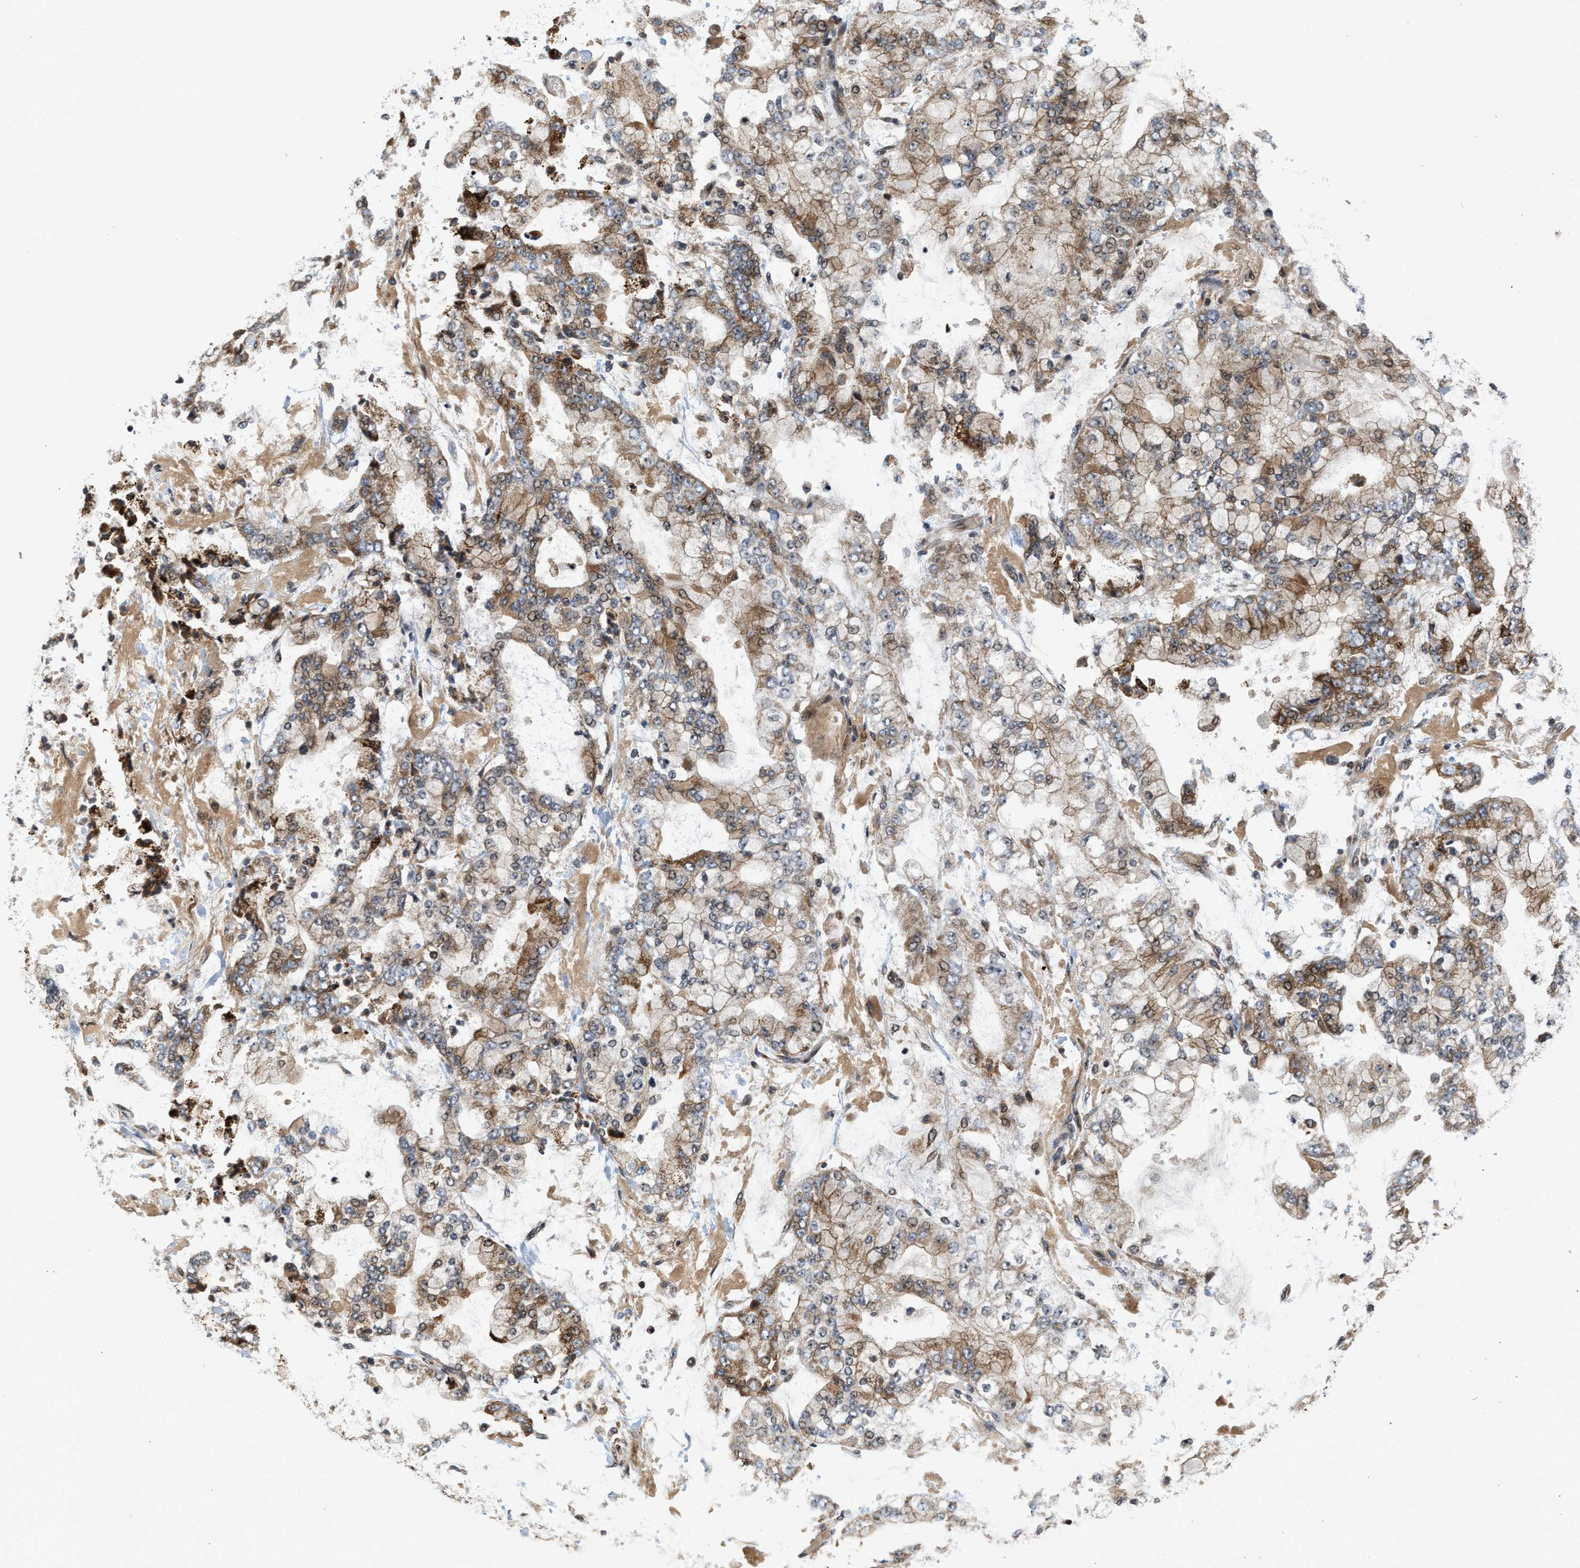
{"staining": {"intensity": "moderate", "quantity": ">75%", "location": "cytoplasmic/membranous"}, "tissue": "stomach cancer", "cell_type": "Tumor cells", "image_type": "cancer", "snomed": [{"axis": "morphology", "description": "Adenocarcinoma, NOS"}, {"axis": "topography", "description": "Stomach"}], "caption": "High-power microscopy captured an IHC micrograph of stomach adenocarcinoma, revealing moderate cytoplasmic/membranous expression in about >75% of tumor cells. (Stains: DAB in brown, nuclei in blue, Microscopy: brightfield microscopy at high magnification).", "gene": "ELP2", "patient": {"sex": "male", "age": 76}}